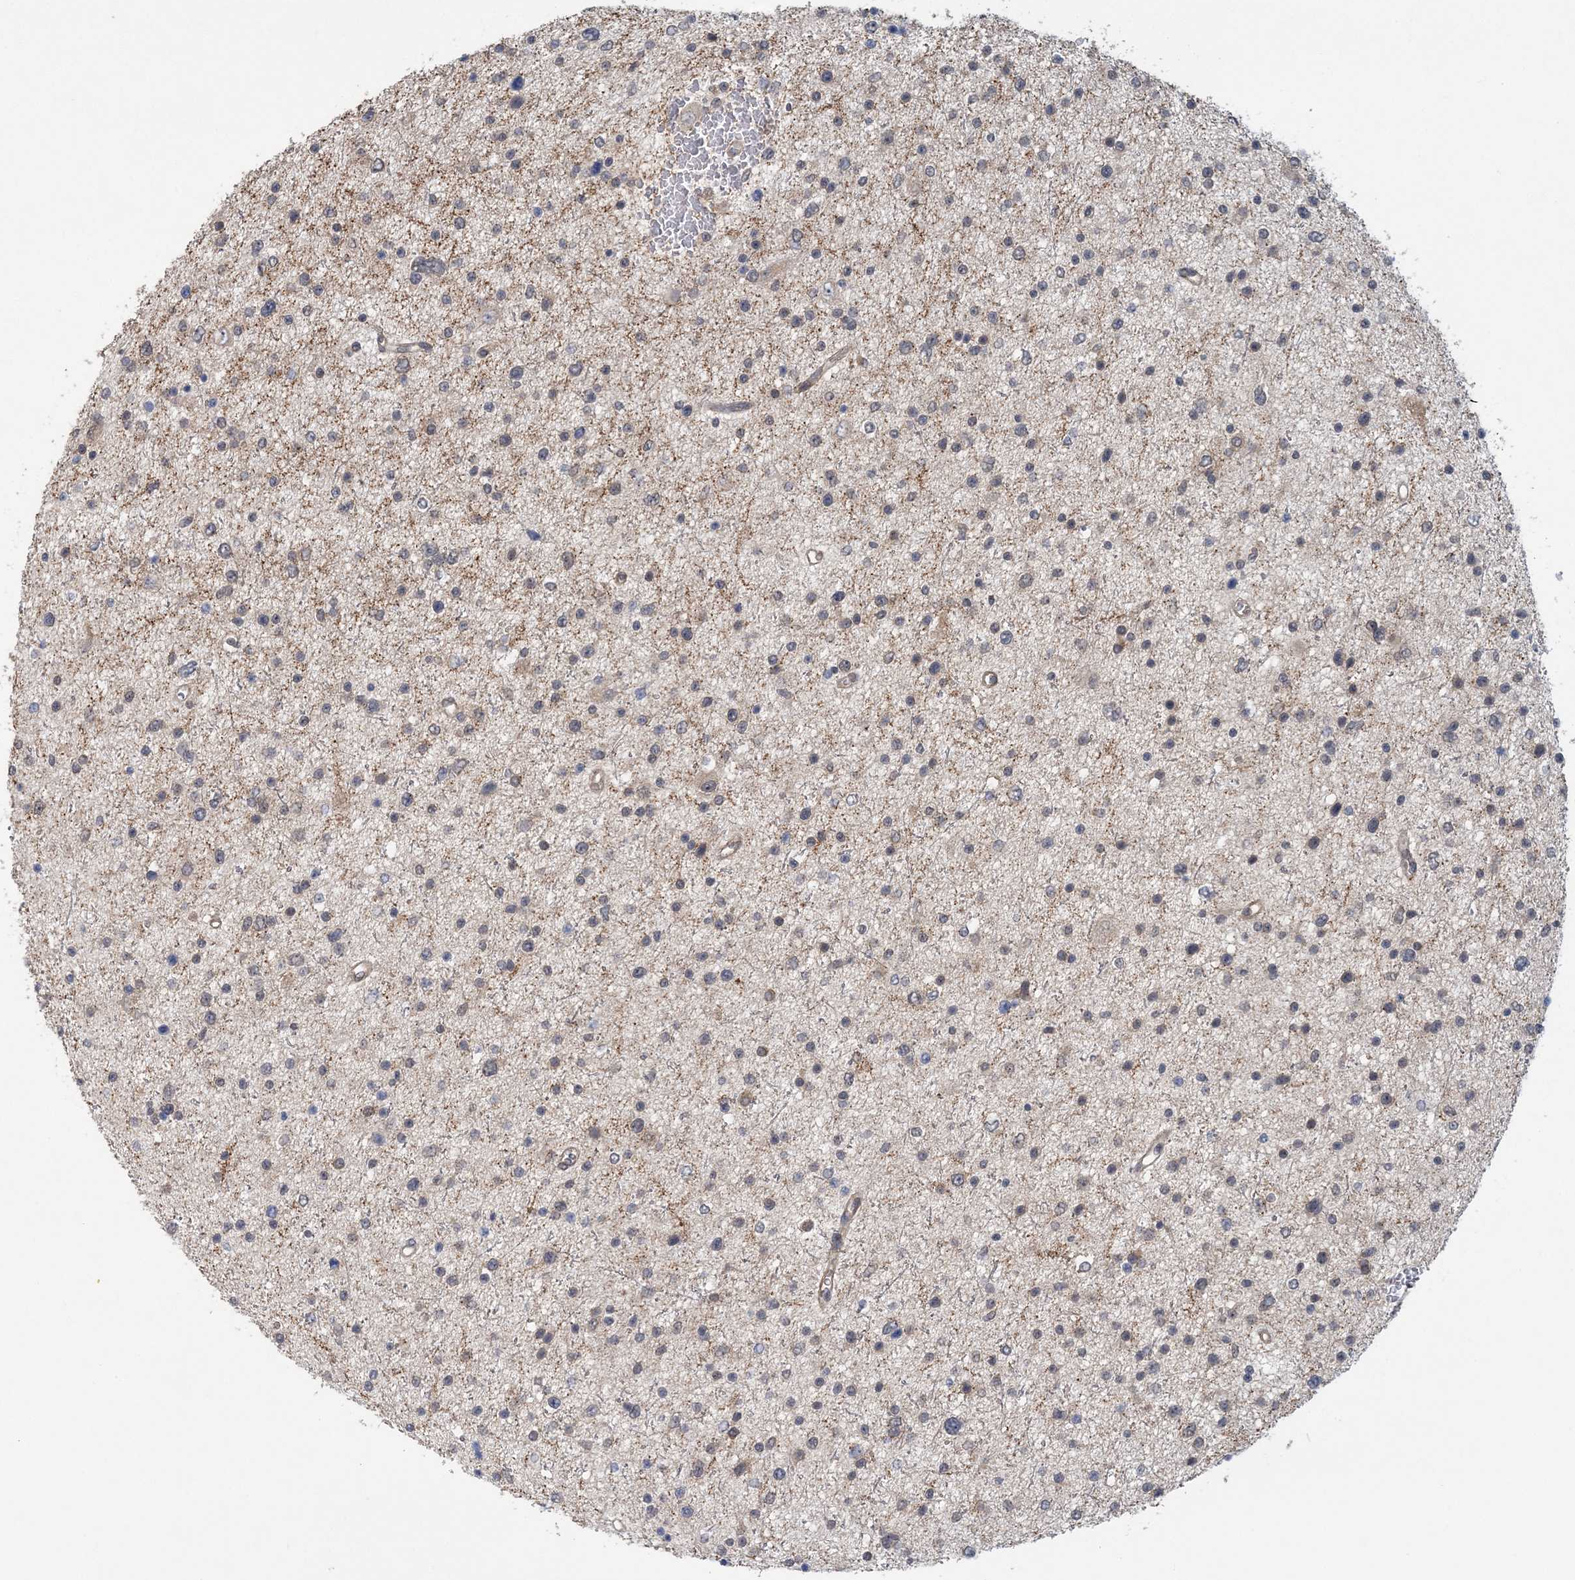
{"staining": {"intensity": "weak", "quantity": "25%-75%", "location": "cytoplasmic/membranous"}, "tissue": "glioma", "cell_type": "Tumor cells", "image_type": "cancer", "snomed": [{"axis": "morphology", "description": "Glioma, malignant, Low grade"}, {"axis": "topography", "description": "Brain"}], "caption": "IHC micrograph of human glioma stained for a protein (brown), which displays low levels of weak cytoplasmic/membranous positivity in about 25%-75% of tumor cells.", "gene": "RNF25", "patient": {"sex": "female", "age": 37}}